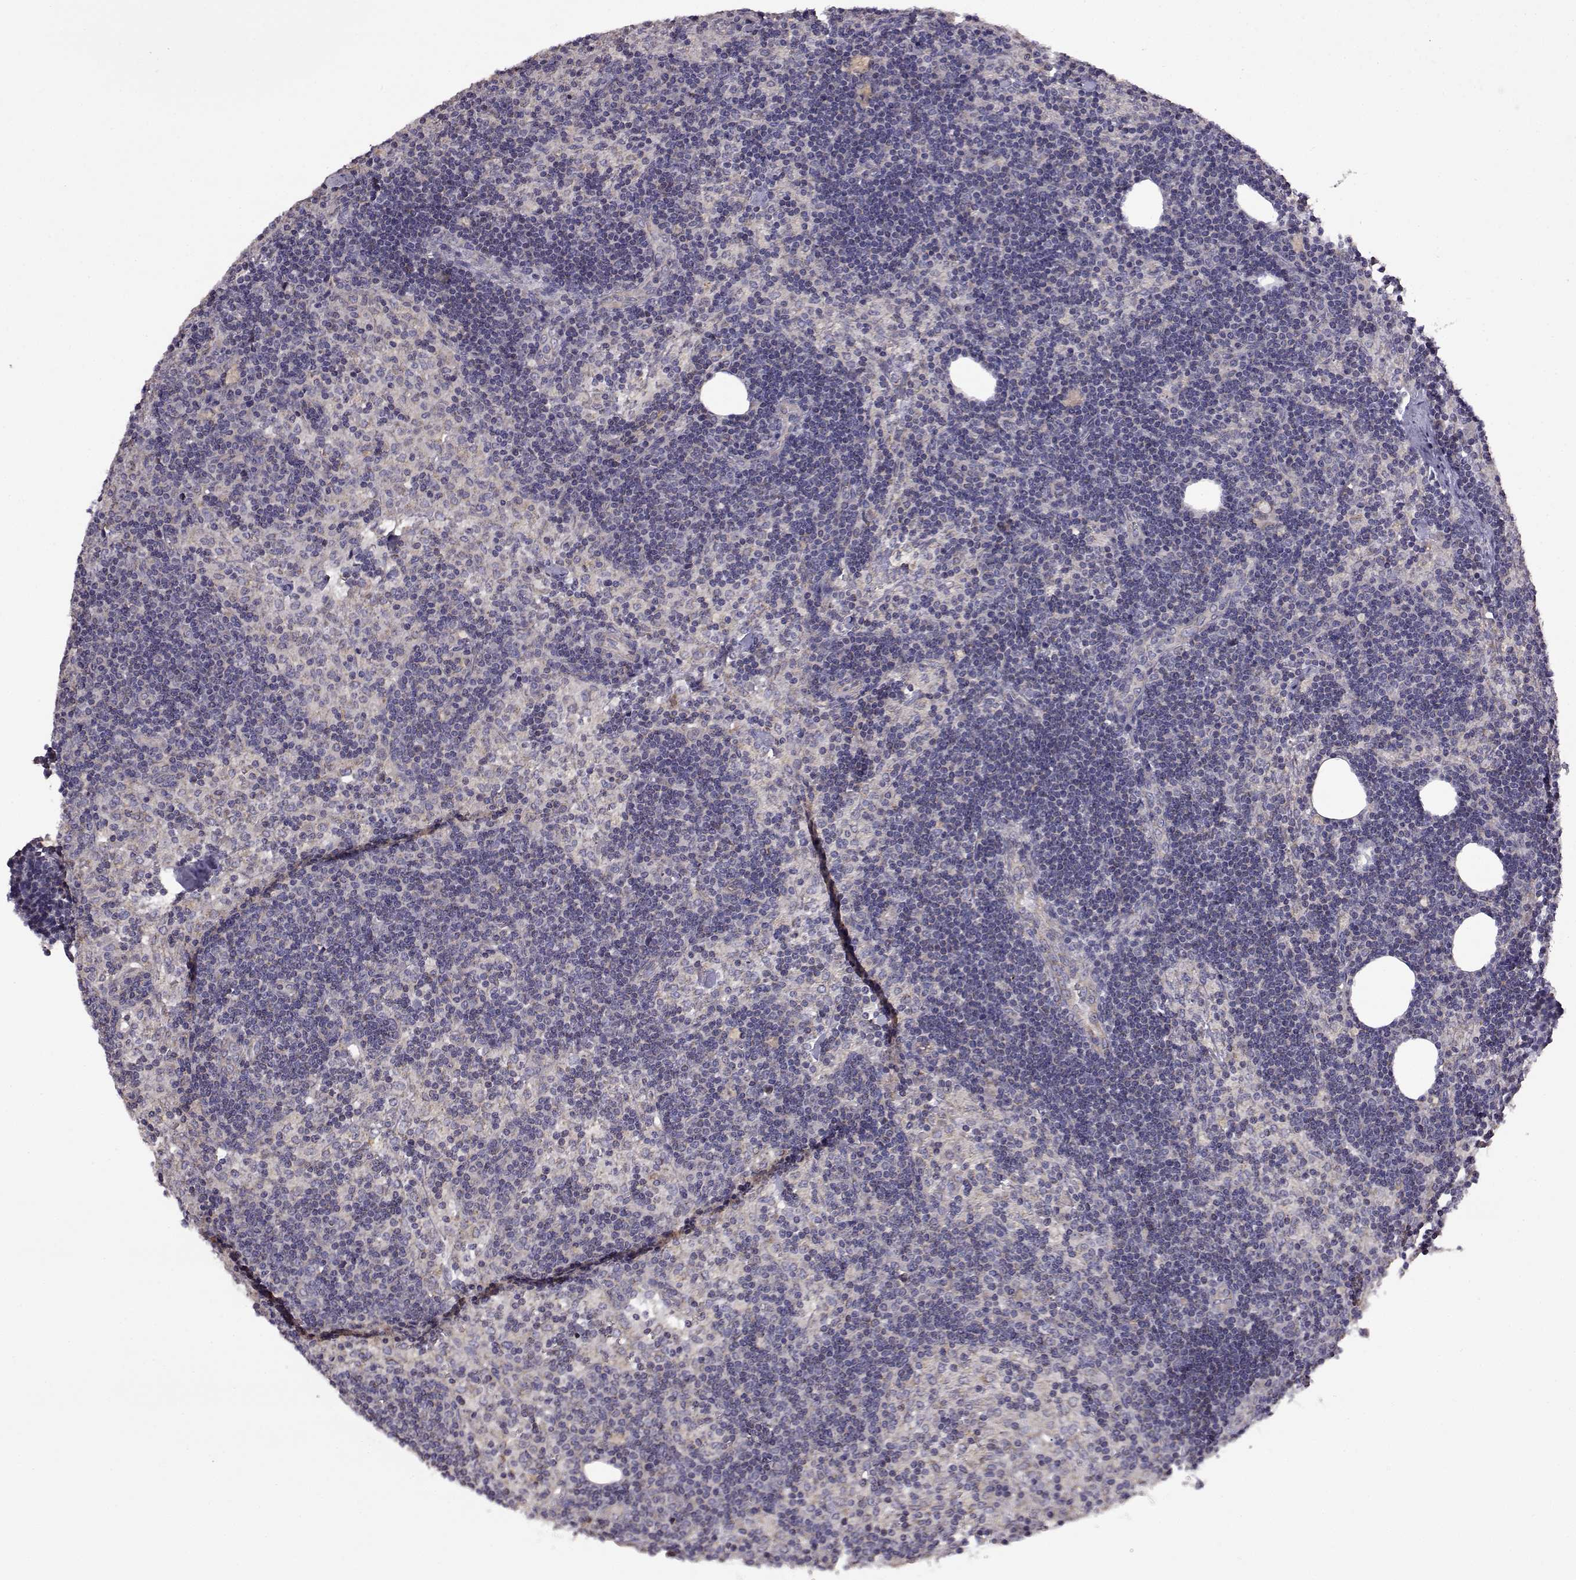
{"staining": {"intensity": "negative", "quantity": "none", "location": "none"}, "tissue": "lymph node", "cell_type": "Germinal center cells", "image_type": "normal", "snomed": [{"axis": "morphology", "description": "Normal tissue, NOS"}, {"axis": "topography", "description": "Lymph node"}], "caption": "Human lymph node stained for a protein using immunohistochemistry reveals no staining in germinal center cells.", "gene": "DDC", "patient": {"sex": "female", "age": 52}}